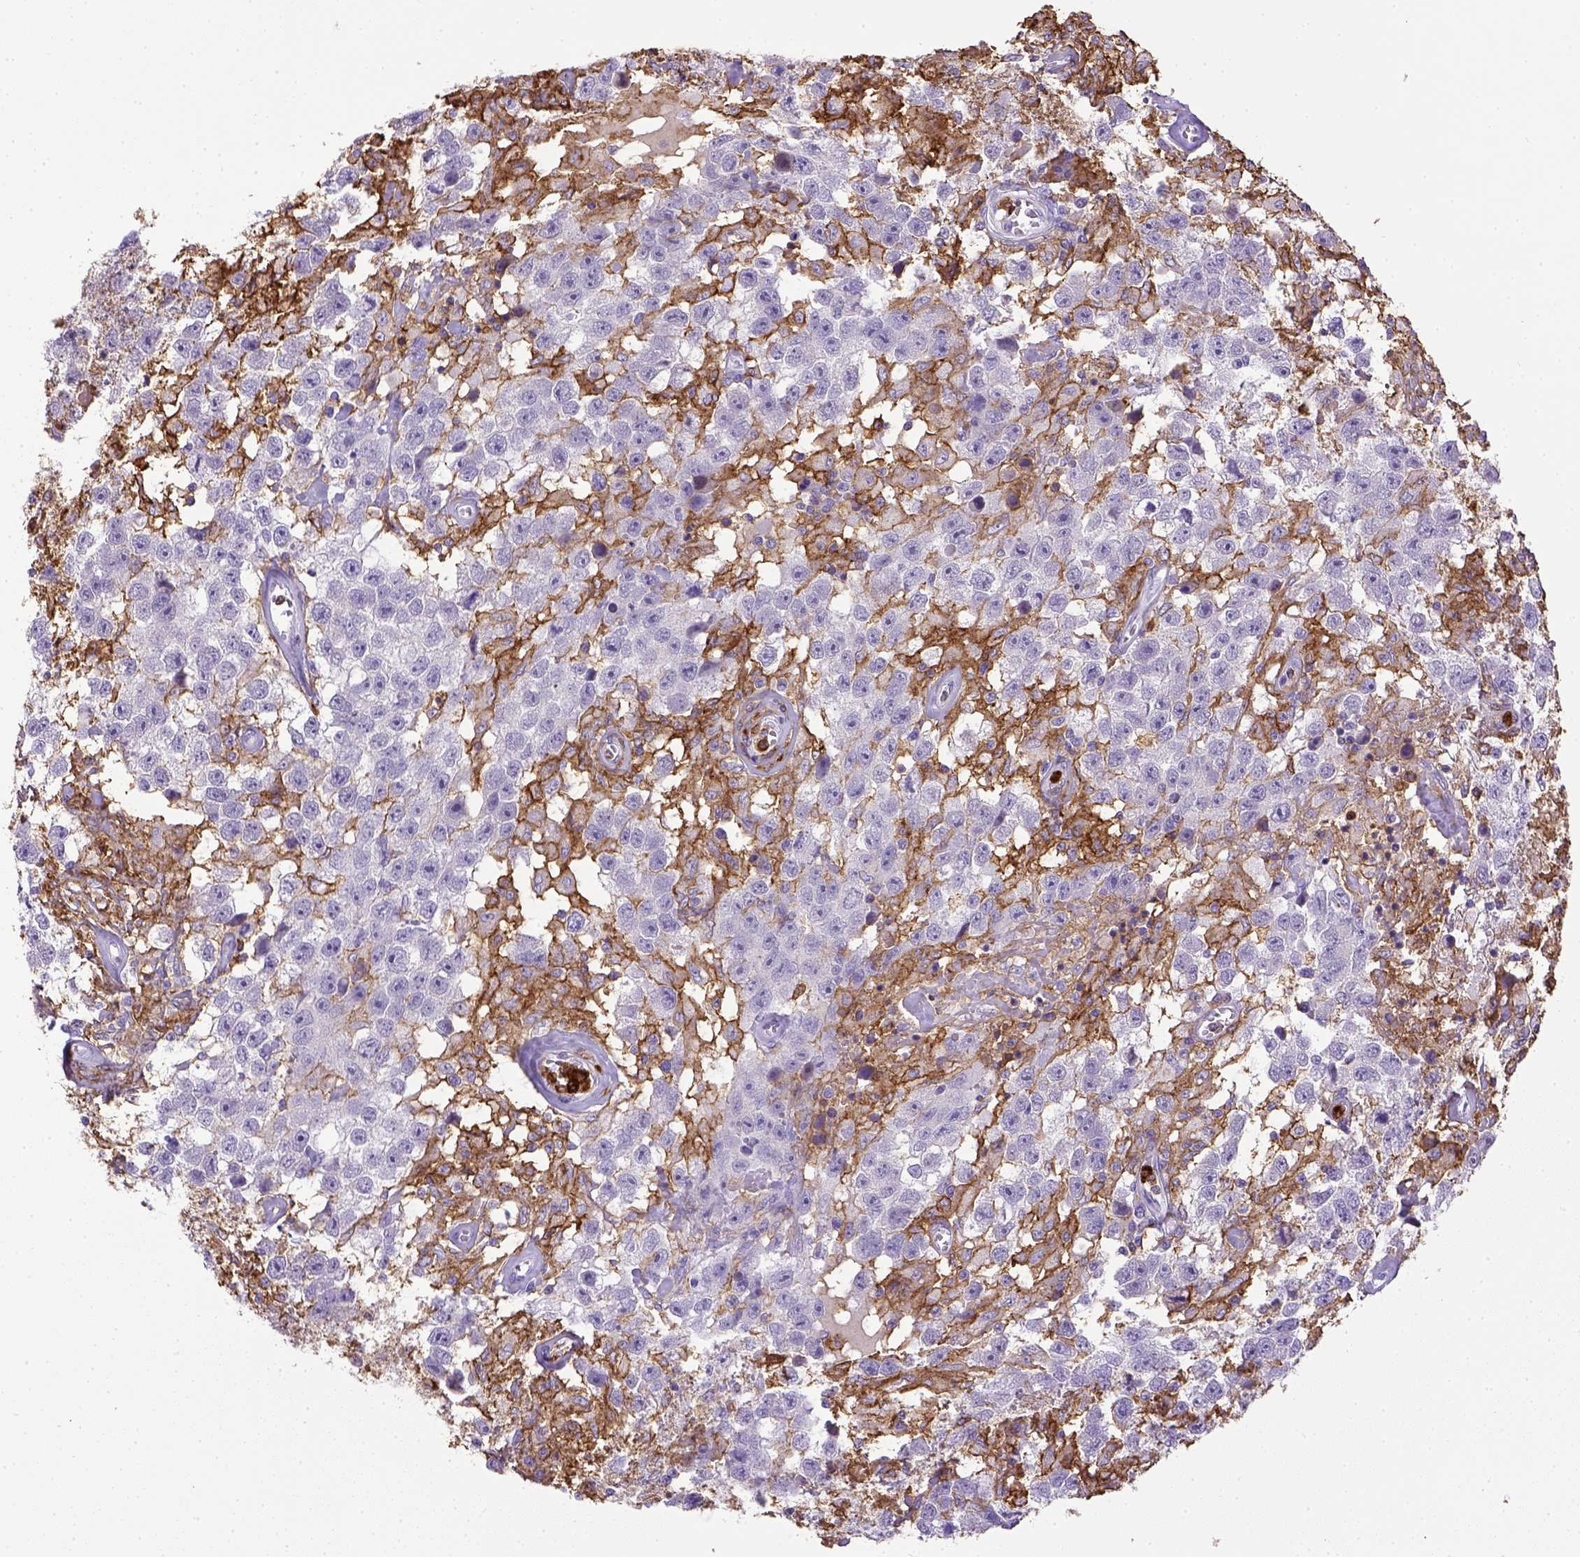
{"staining": {"intensity": "negative", "quantity": "none", "location": "none"}, "tissue": "testis cancer", "cell_type": "Tumor cells", "image_type": "cancer", "snomed": [{"axis": "morphology", "description": "Seminoma, NOS"}, {"axis": "topography", "description": "Testis"}], "caption": "A histopathology image of human testis seminoma is negative for staining in tumor cells.", "gene": "ITGAM", "patient": {"sex": "male", "age": 43}}